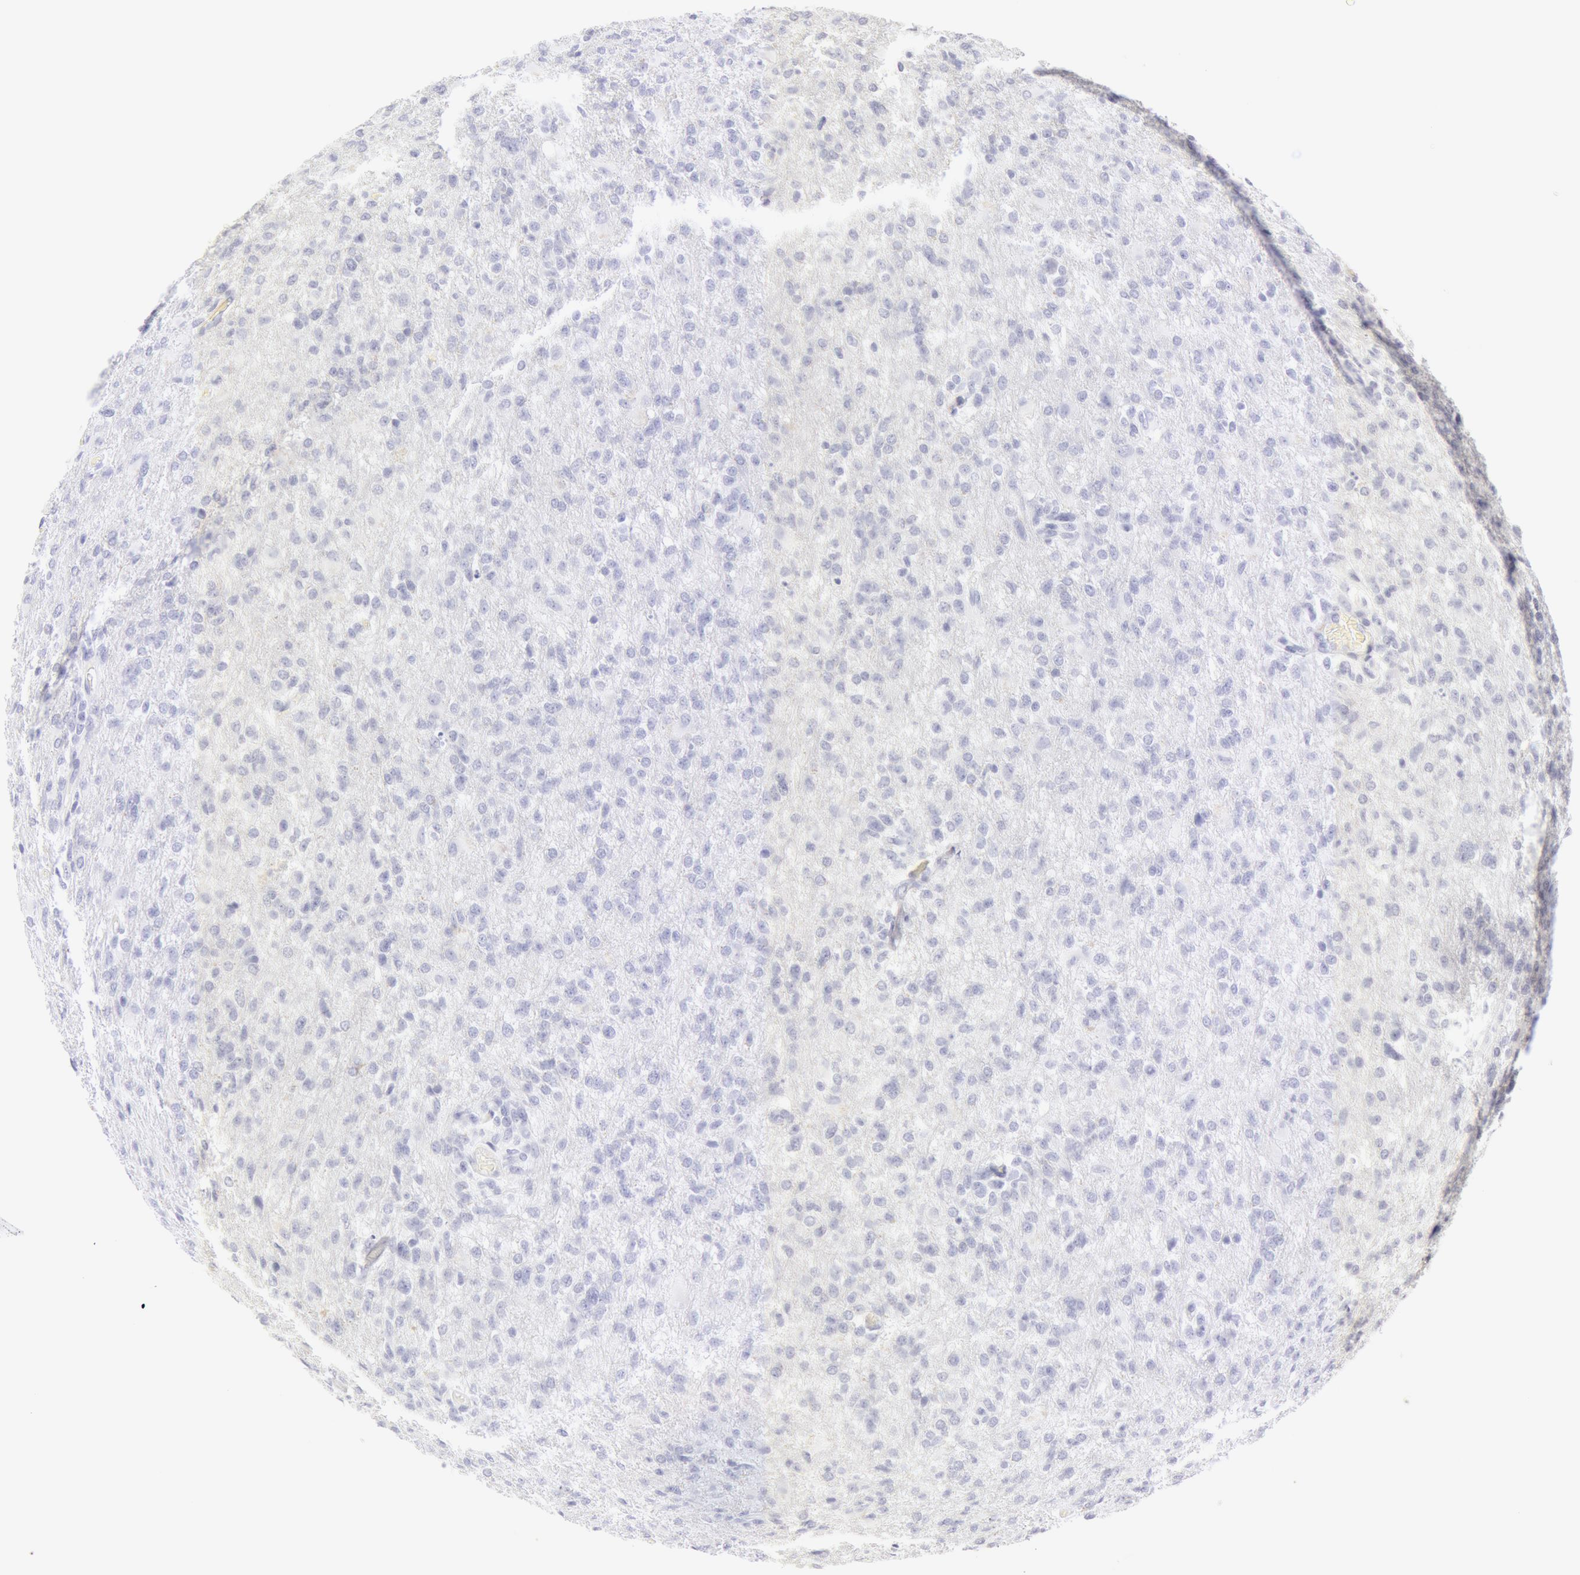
{"staining": {"intensity": "negative", "quantity": "none", "location": "none"}, "tissue": "glioma", "cell_type": "Tumor cells", "image_type": "cancer", "snomed": [{"axis": "morphology", "description": "Glioma, malignant, High grade"}, {"axis": "topography", "description": "Brain"}], "caption": "DAB immunohistochemical staining of malignant glioma (high-grade) displays no significant staining in tumor cells.", "gene": "KRT8", "patient": {"sex": "male", "age": 68}}